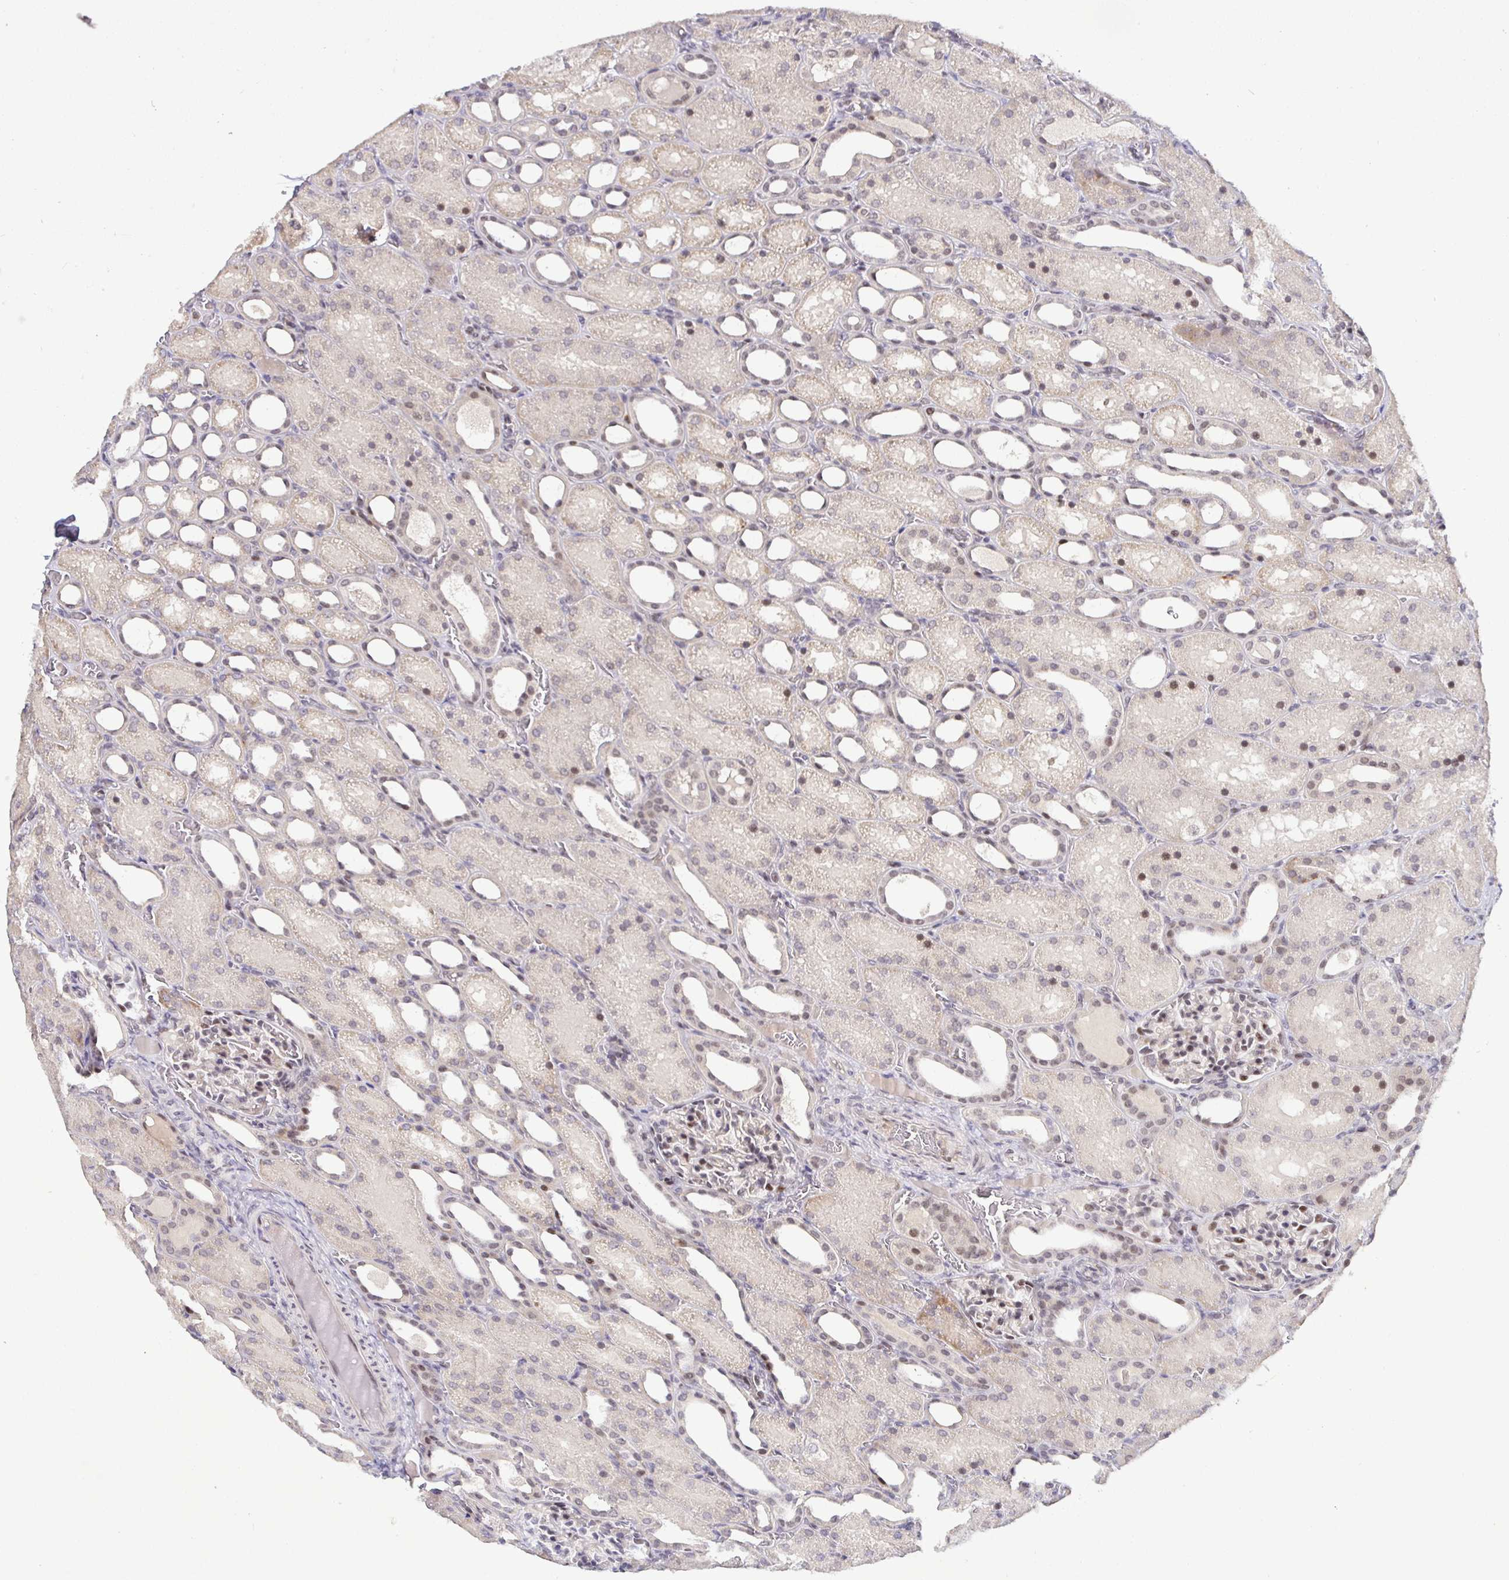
{"staining": {"intensity": "moderate", "quantity": "<25%", "location": "nuclear"}, "tissue": "kidney", "cell_type": "Cells in glomeruli", "image_type": "normal", "snomed": [{"axis": "morphology", "description": "Normal tissue, NOS"}, {"axis": "topography", "description": "Kidney"}], "caption": "High-power microscopy captured an IHC image of unremarkable kidney, revealing moderate nuclear expression in about <25% of cells in glomeruli. Using DAB (brown) and hematoxylin (blue) stains, captured at high magnification using brightfield microscopy.", "gene": "NUP188", "patient": {"sex": "male", "age": 2}}